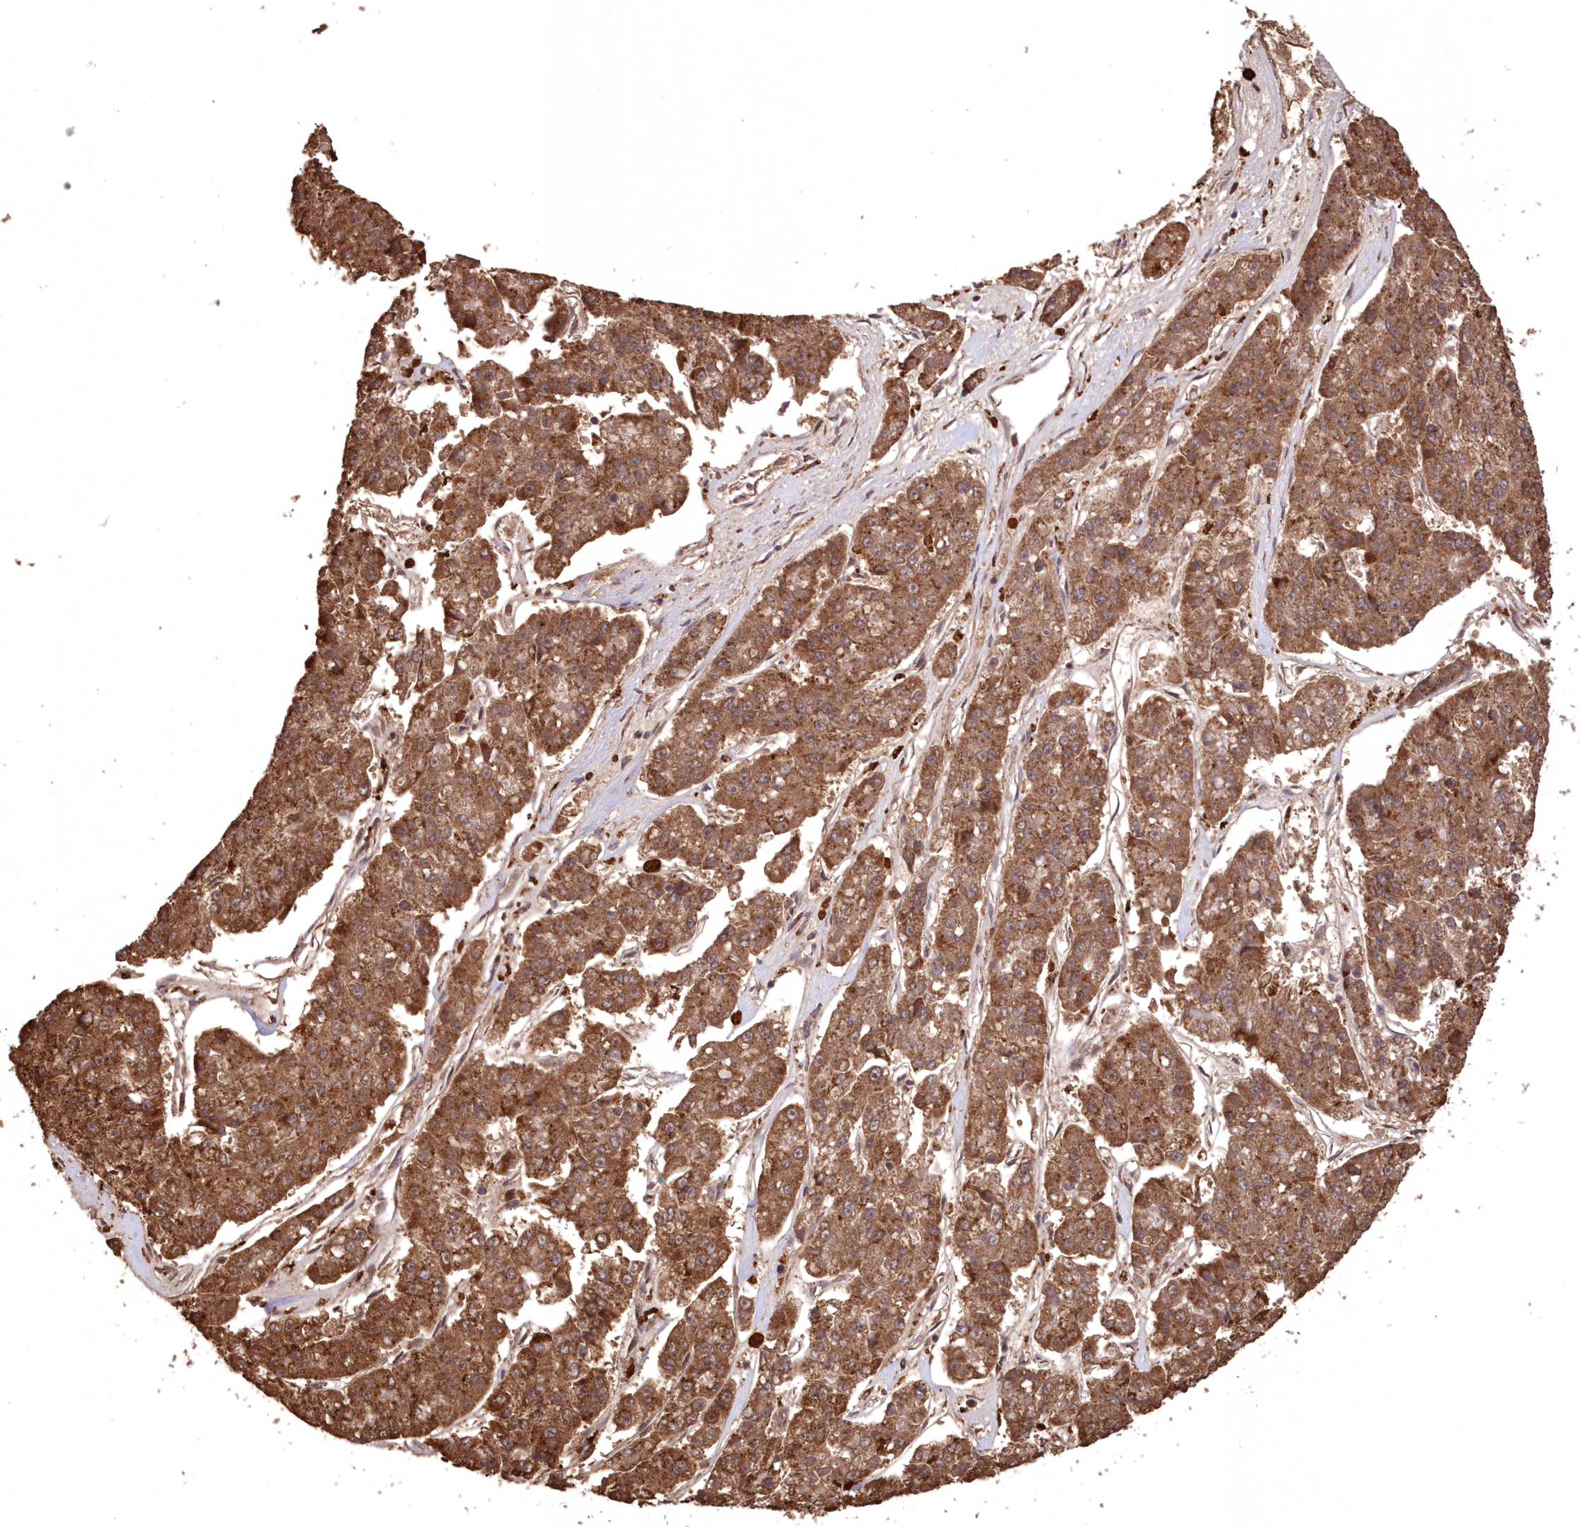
{"staining": {"intensity": "strong", "quantity": ">75%", "location": "cytoplasmic/membranous"}, "tissue": "pancreatic cancer", "cell_type": "Tumor cells", "image_type": "cancer", "snomed": [{"axis": "morphology", "description": "Adenocarcinoma, NOS"}, {"axis": "topography", "description": "Pancreas"}], "caption": "Adenocarcinoma (pancreatic) stained for a protein shows strong cytoplasmic/membranous positivity in tumor cells.", "gene": "PCBP1", "patient": {"sex": "male", "age": 50}}